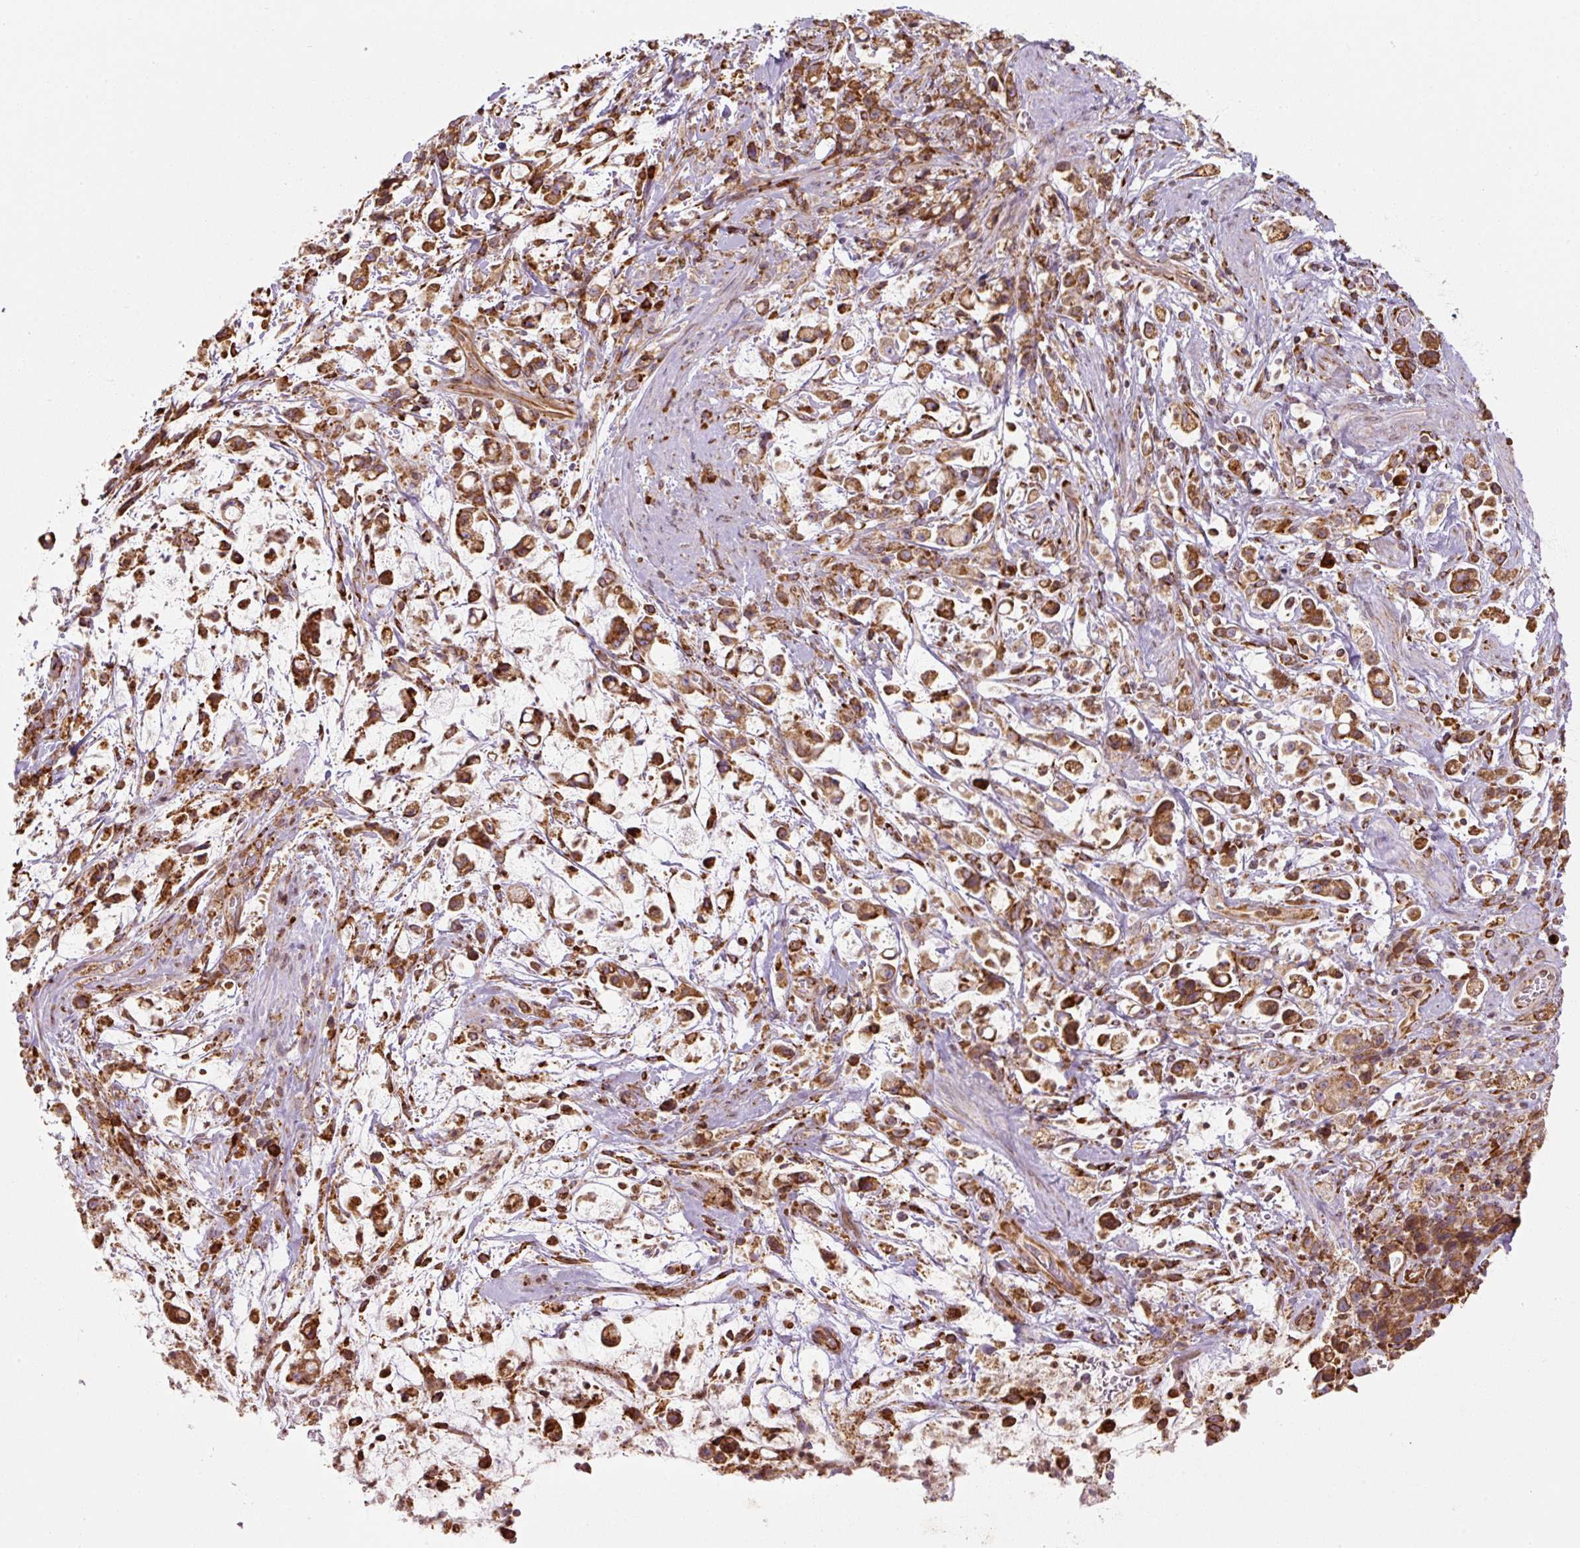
{"staining": {"intensity": "strong", "quantity": ">75%", "location": "cytoplasmic/membranous"}, "tissue": "stomach cancer", "cell_type": "Tumor cells", "image_type": "cancer", "snomed": [{"axis": "morphology", "description": "Adenocarcinoma, NOS"}, {"axis": "topography", "description": "Stomach"}], "caption": "Protein expression by IHC shows strong cytoplasmic/membranous positivity in approximately >75% of tumor cells in adenocarcinoma (stomach).", "gene": "PRKCSH", "patient": {"sex": "female", "age": 60}}